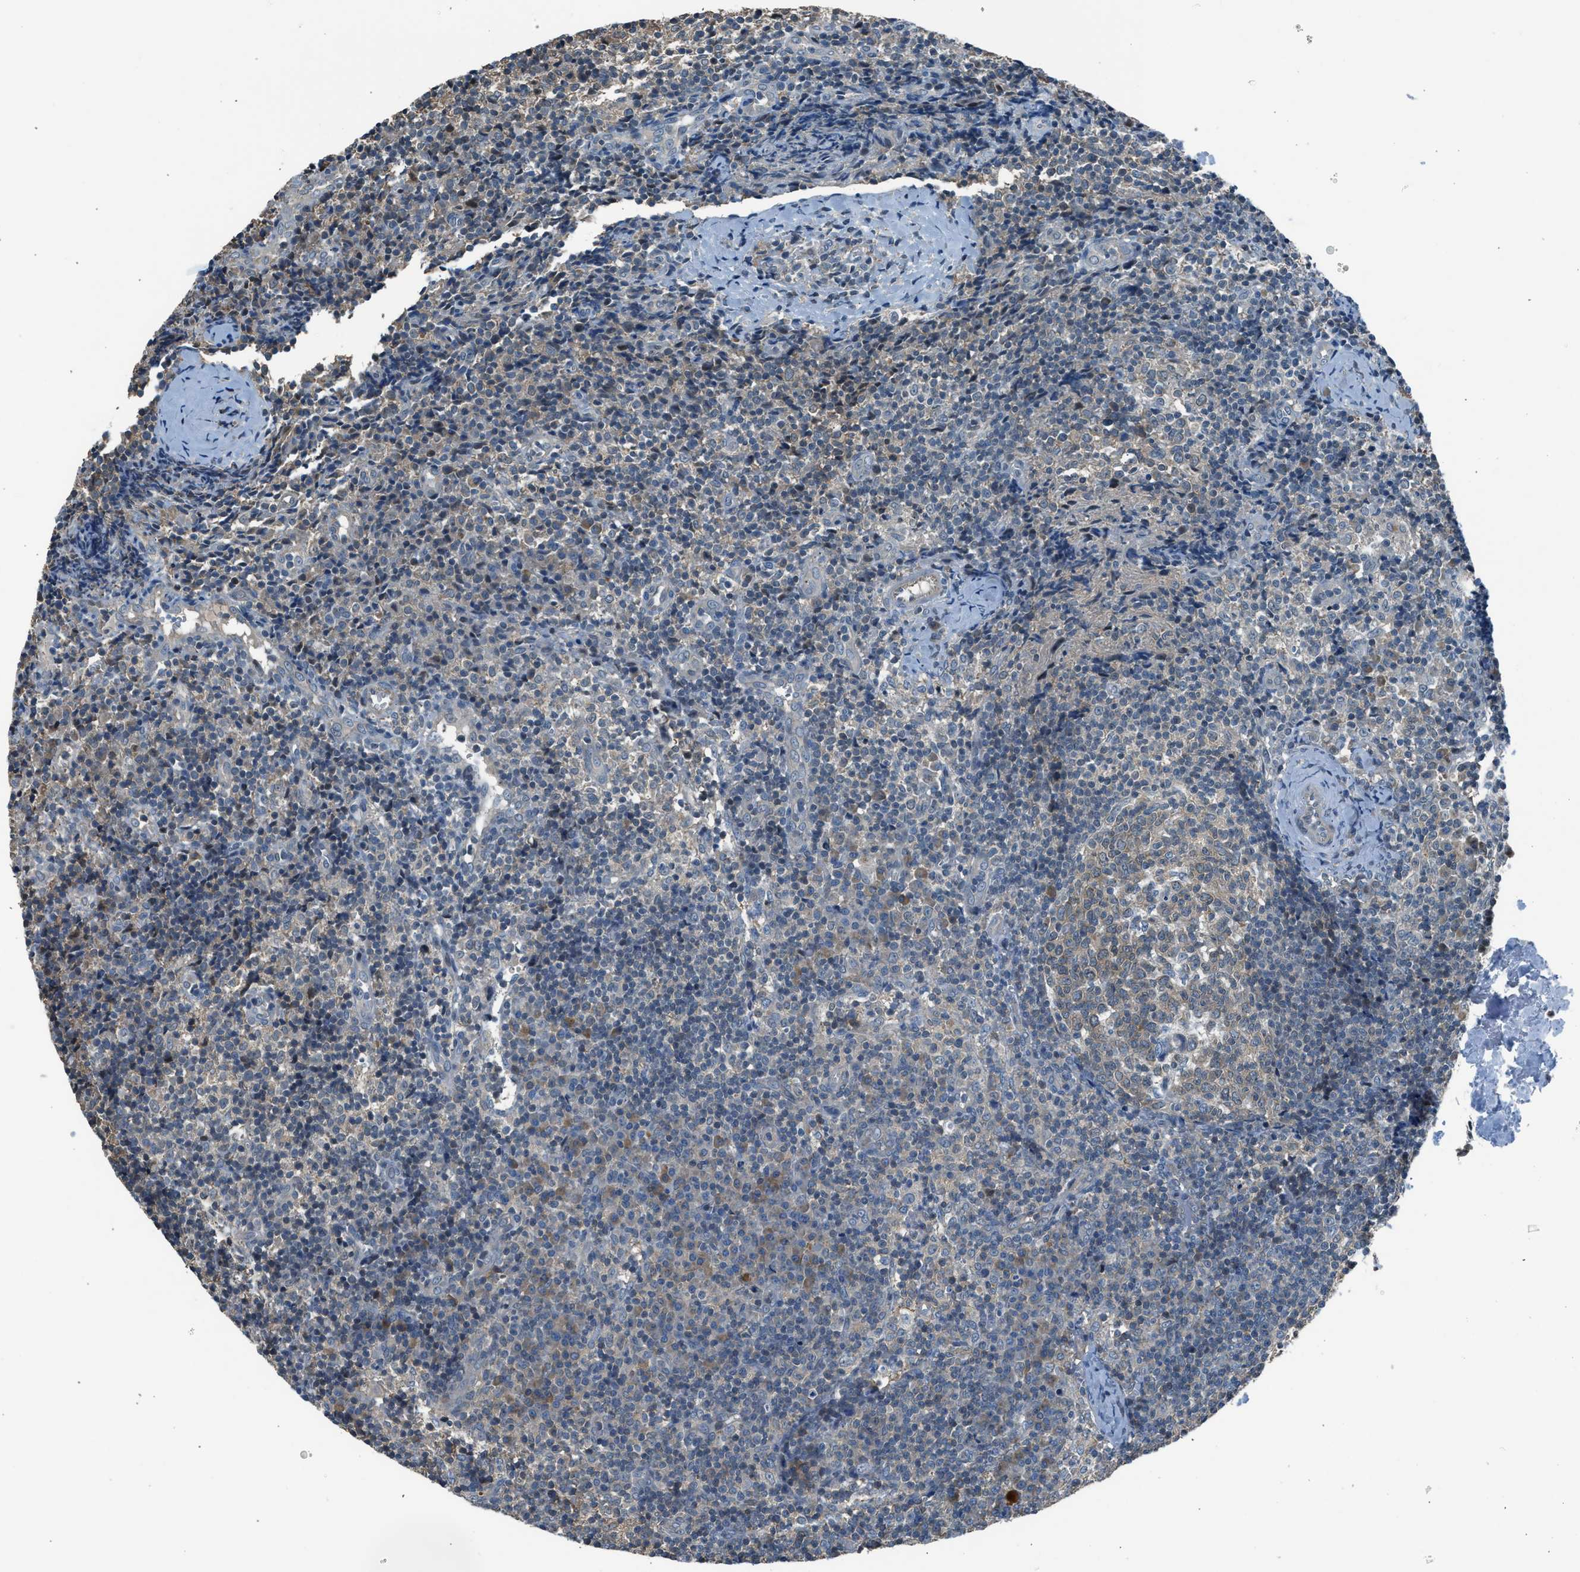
{"staining": {"intensity": "weak", "quantity": ">75%", "location": "cytoplasmic/membranous"}, "tissue": "lymph node", "cell_type": "Germinal center cells", "image_type": "normal", "snomed": [{"axis": "morphology", "description": "Normal tissue, NOS"}, {"axis": "morphology", "description": "Inflammation, NOS"}, {"axis": "topography", "description": "Lymph node"}], "caption": "Immunohistochemistry (DAB) staining of benign human lymph node demonstrates weak cytoplasmic/membranous protein staining in approximately >75% of germinal center cells. The protein is shown in brown color, while the nuclei are stained blue.", "gene": "LMLN", "patient": {"sex": "male", "age": 55}}